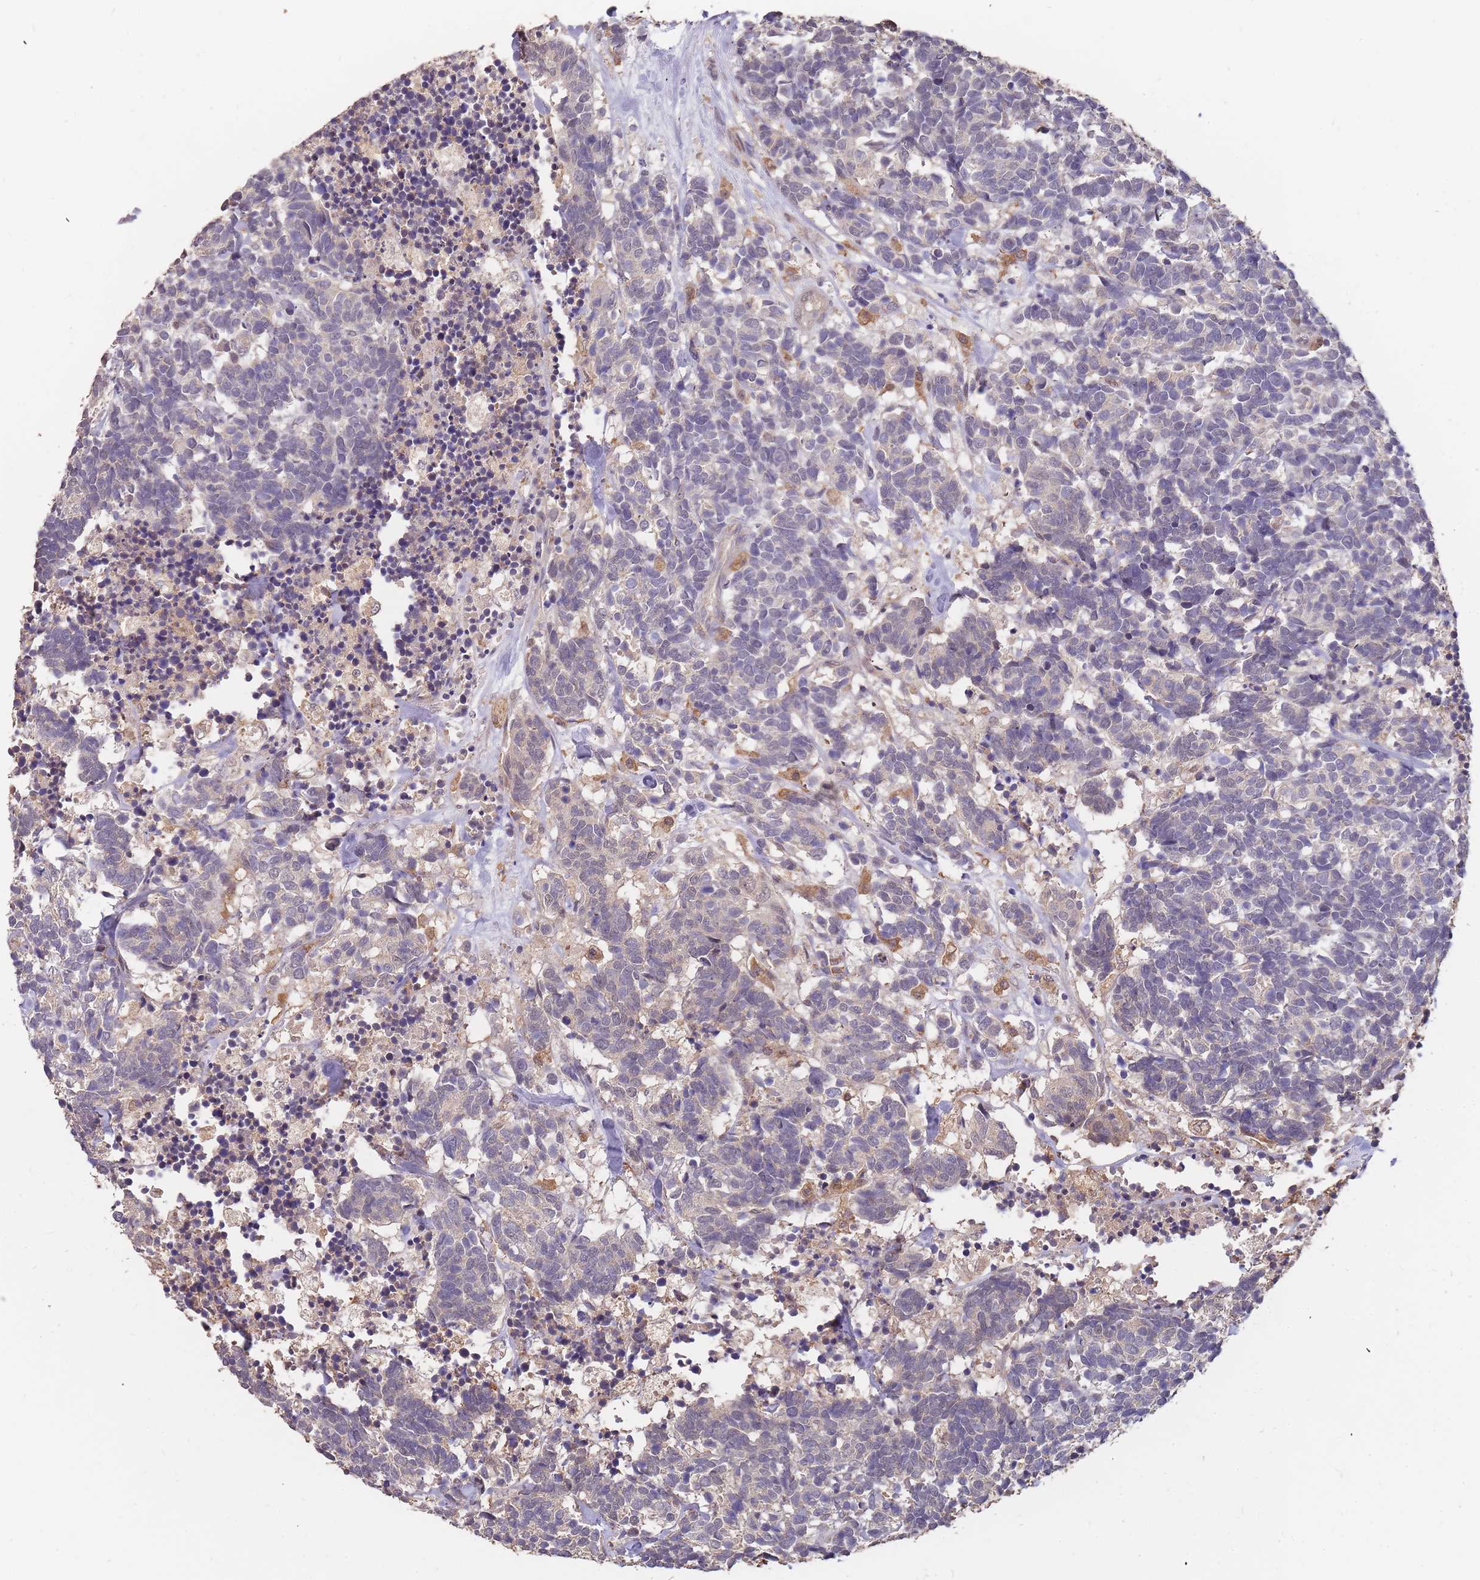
{"staining": {"intensity": "moderate", "quantity": "<25%", "location": "cytoplasmic/membranous,nuclear"}, "tissue": "carcinoid", "cell_type": "Tumor cells", "image_type": "cancer", "snomed": [{"axis": "morphology", "description": "Carcinoma, NOS"}, {"axis": "morphology", "description": "Carcinoid, malignant, NOS"}, {"axis": "topography", "description": "Urinary bladder"}], "caption": "Human carcinoma stained for a protein (brown) exhibits moderate cytoplasmic/membranous and nuclear positive positivity in approximately <25% of tumor cells.", "gene": "CDKN2AIPNL", "patient": {"sex": "male", "age": 57}}